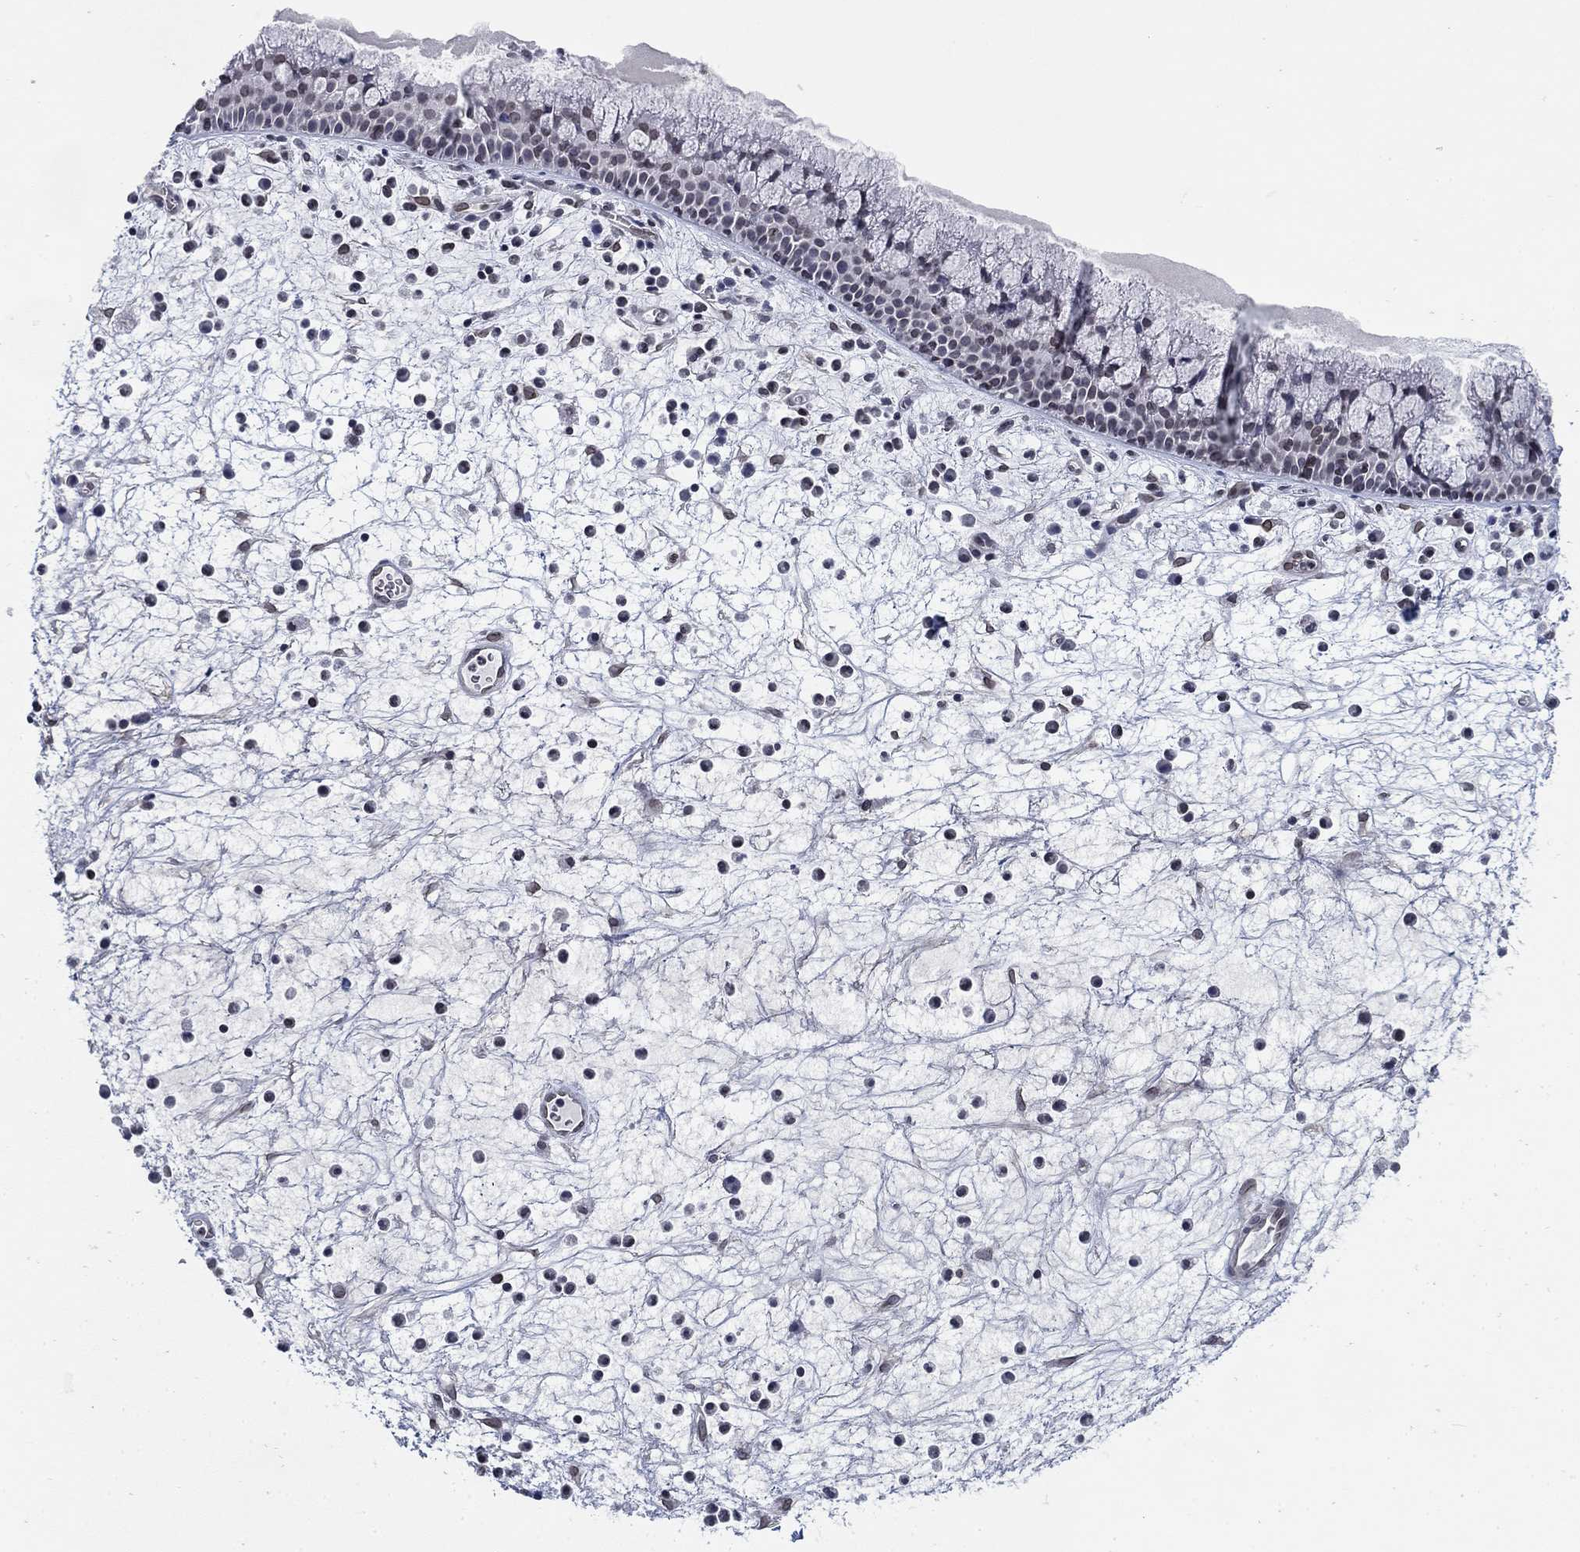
{"staining": {"intensity": "negative", "quantity": "none", "location": "none"}, "tissue": "nasopharynx", "cell_type": "Respiratory epithelial cells", "image_type": "normal", "snomed": [{"axis": "morphology", "description": "Normal tissue, NOS"}, {"axis": "topography", "description": "Nasopharynx"}], "caption": "DAB immunohistochemical staining of unremarkable human nasopharynx shows no significant expression in respiratory epithelial cells.", "gene": "TOR1AIP1", "patient": {"sex": "female", "age": 73}}